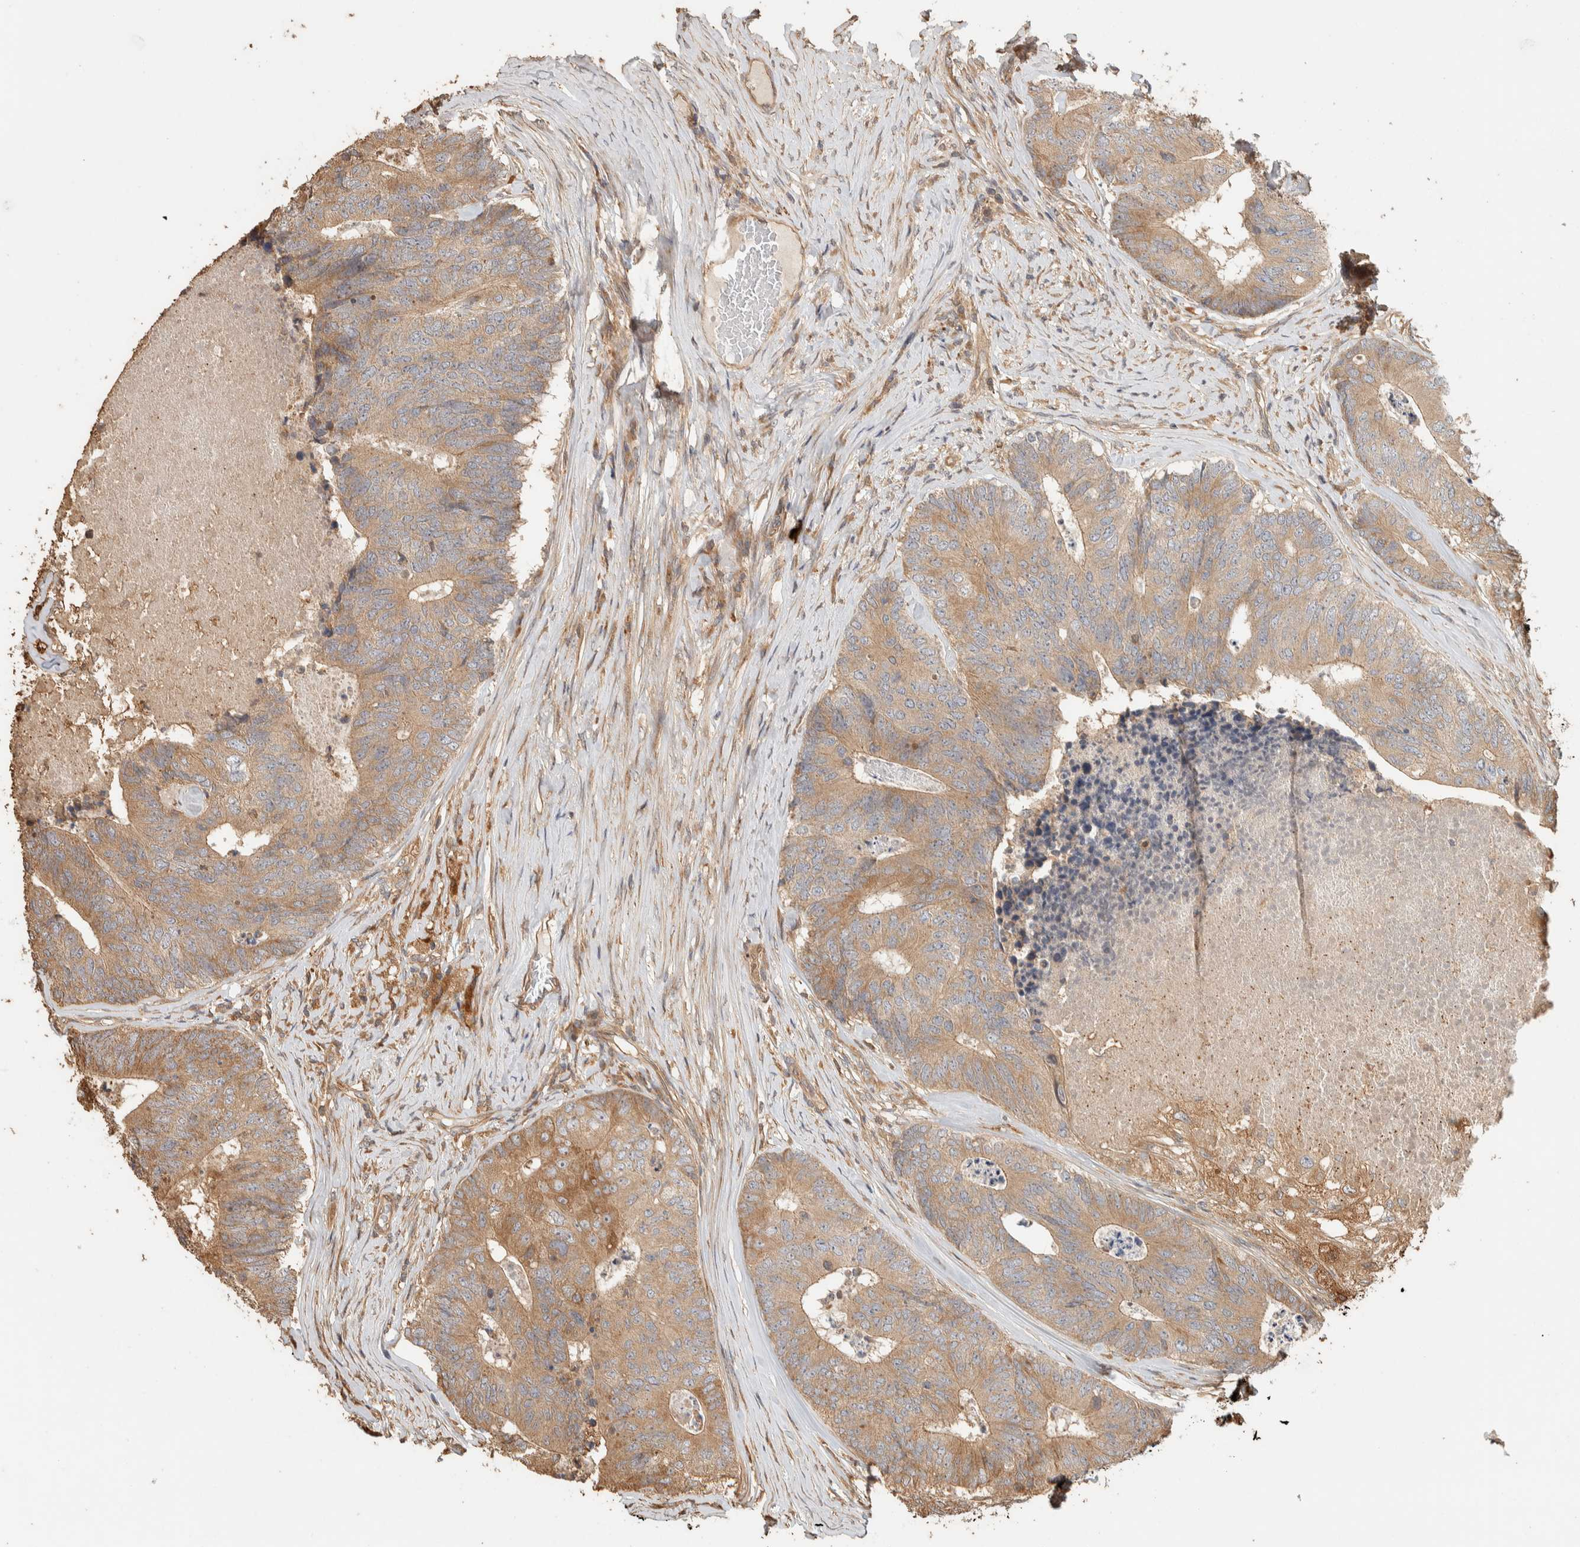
{"staining": {"intensity": "moderate", "quantity": ">75%", "location": "cytoplasmic/membranous"}, "tissue": "colorectal cancer", "cell_type": "Tumor cells", "image_type": "cancer", "snomed": [{"axis": "morphology", "description": "Adenocarcinoma, NOS"}, {"axis": "topography", "description": "Colon"}], "caption": "DAB immunohistochemical staining of human colorectal adenocarcinoma displays moderate cytoplasmic/membranous protein positivity in approximately >75% of tumor cells.", "gene": "EXOC7", "patient": {"sex": "female", "age": 67}}